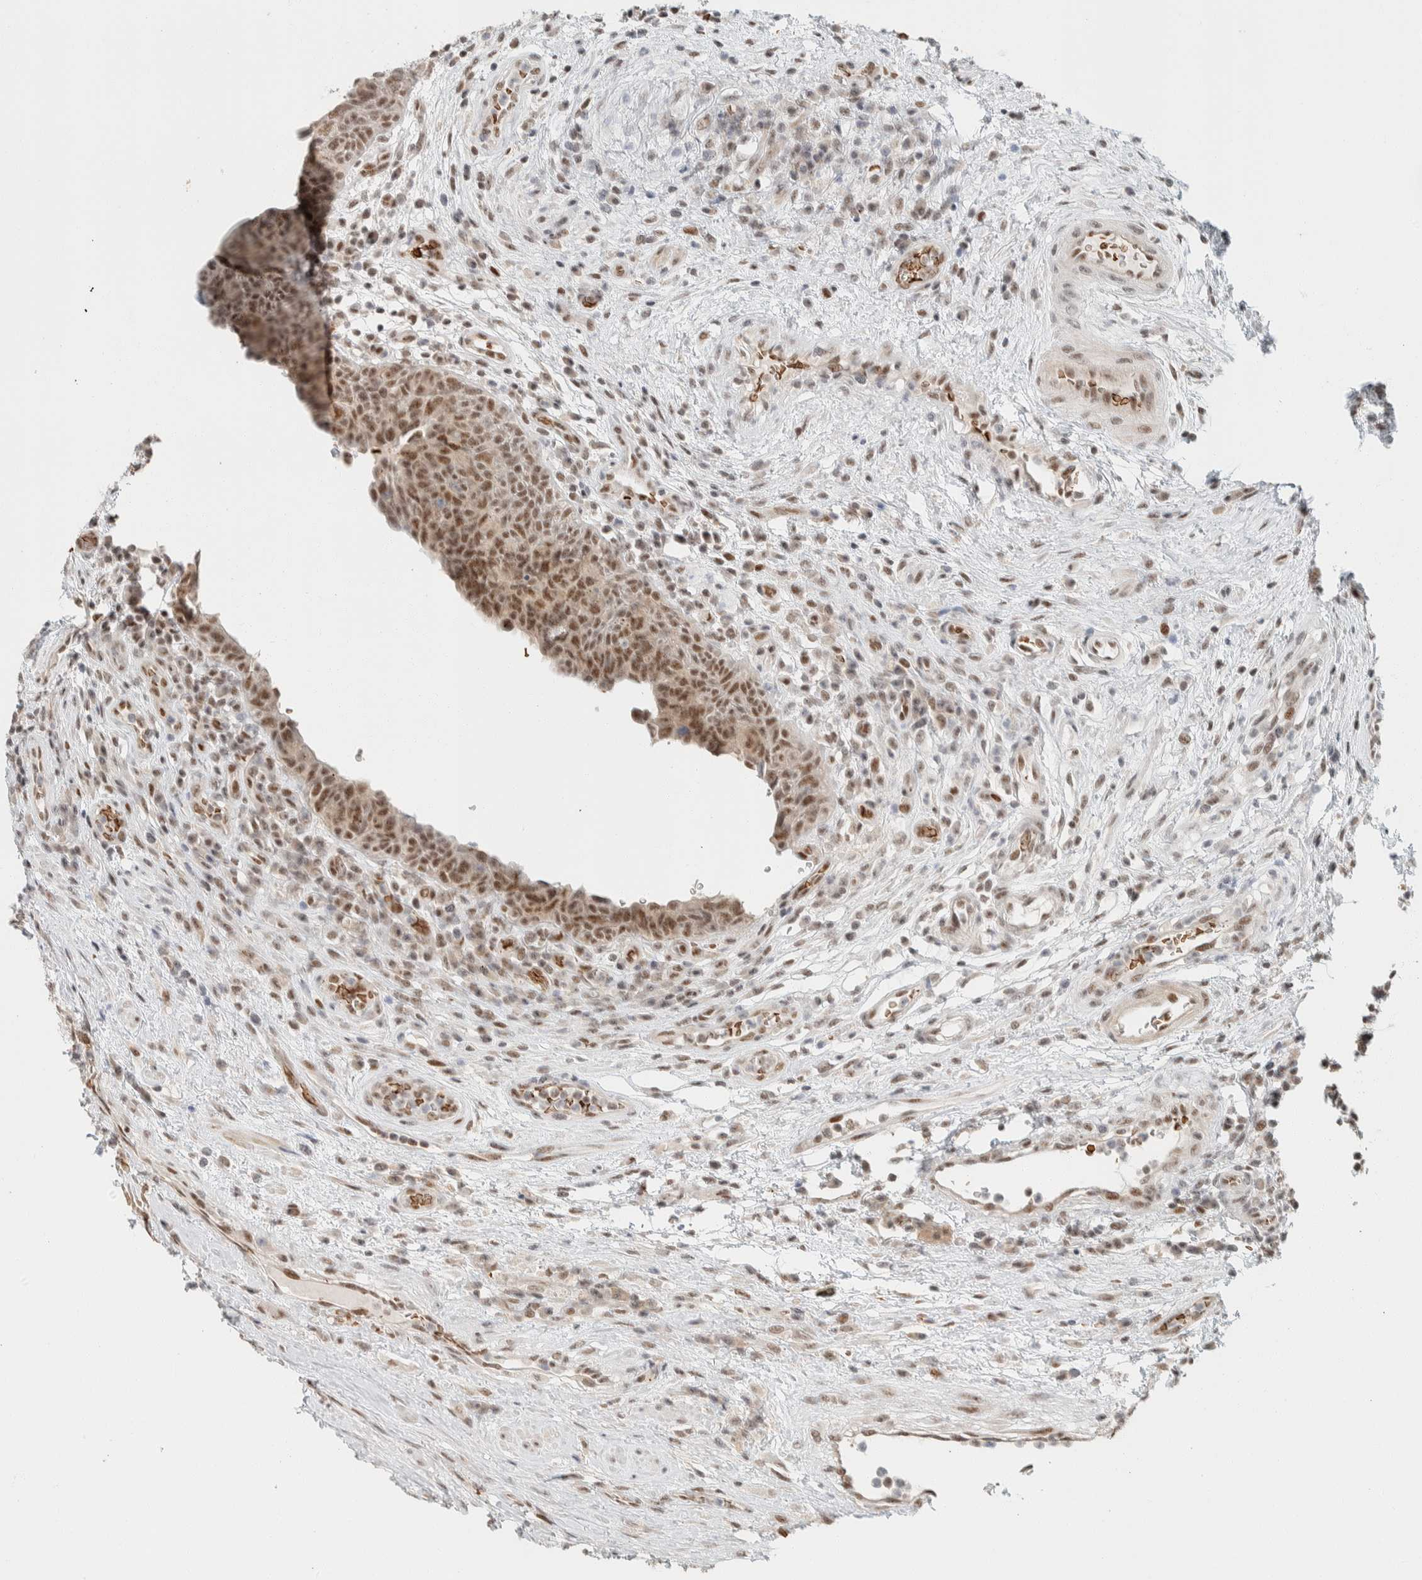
{"staining": {"intensity": "moderate", "quantity": ">75%", "location": "nuclear"}, "tissue": "urothelial cancer", "cell_type": "Tumor cells", "image_type": "cancer", "snomed": [{"axis": "morphology", "description": "Urothelial carcinoma, High grade"}, {"axis": "topography", "description": "Urinary bladder"}], "caption": "An IHC image of neoplastic tissue is shown. Protein staining in brown shows moderate nuclear positivity in urothelial carcinoma (high-grade) within tumor cells. (DAB = brown stain, brightfield microscopy at high magnification).", "gene": "ZBTB2", "patient": {"sex": "female", "age": 82}}